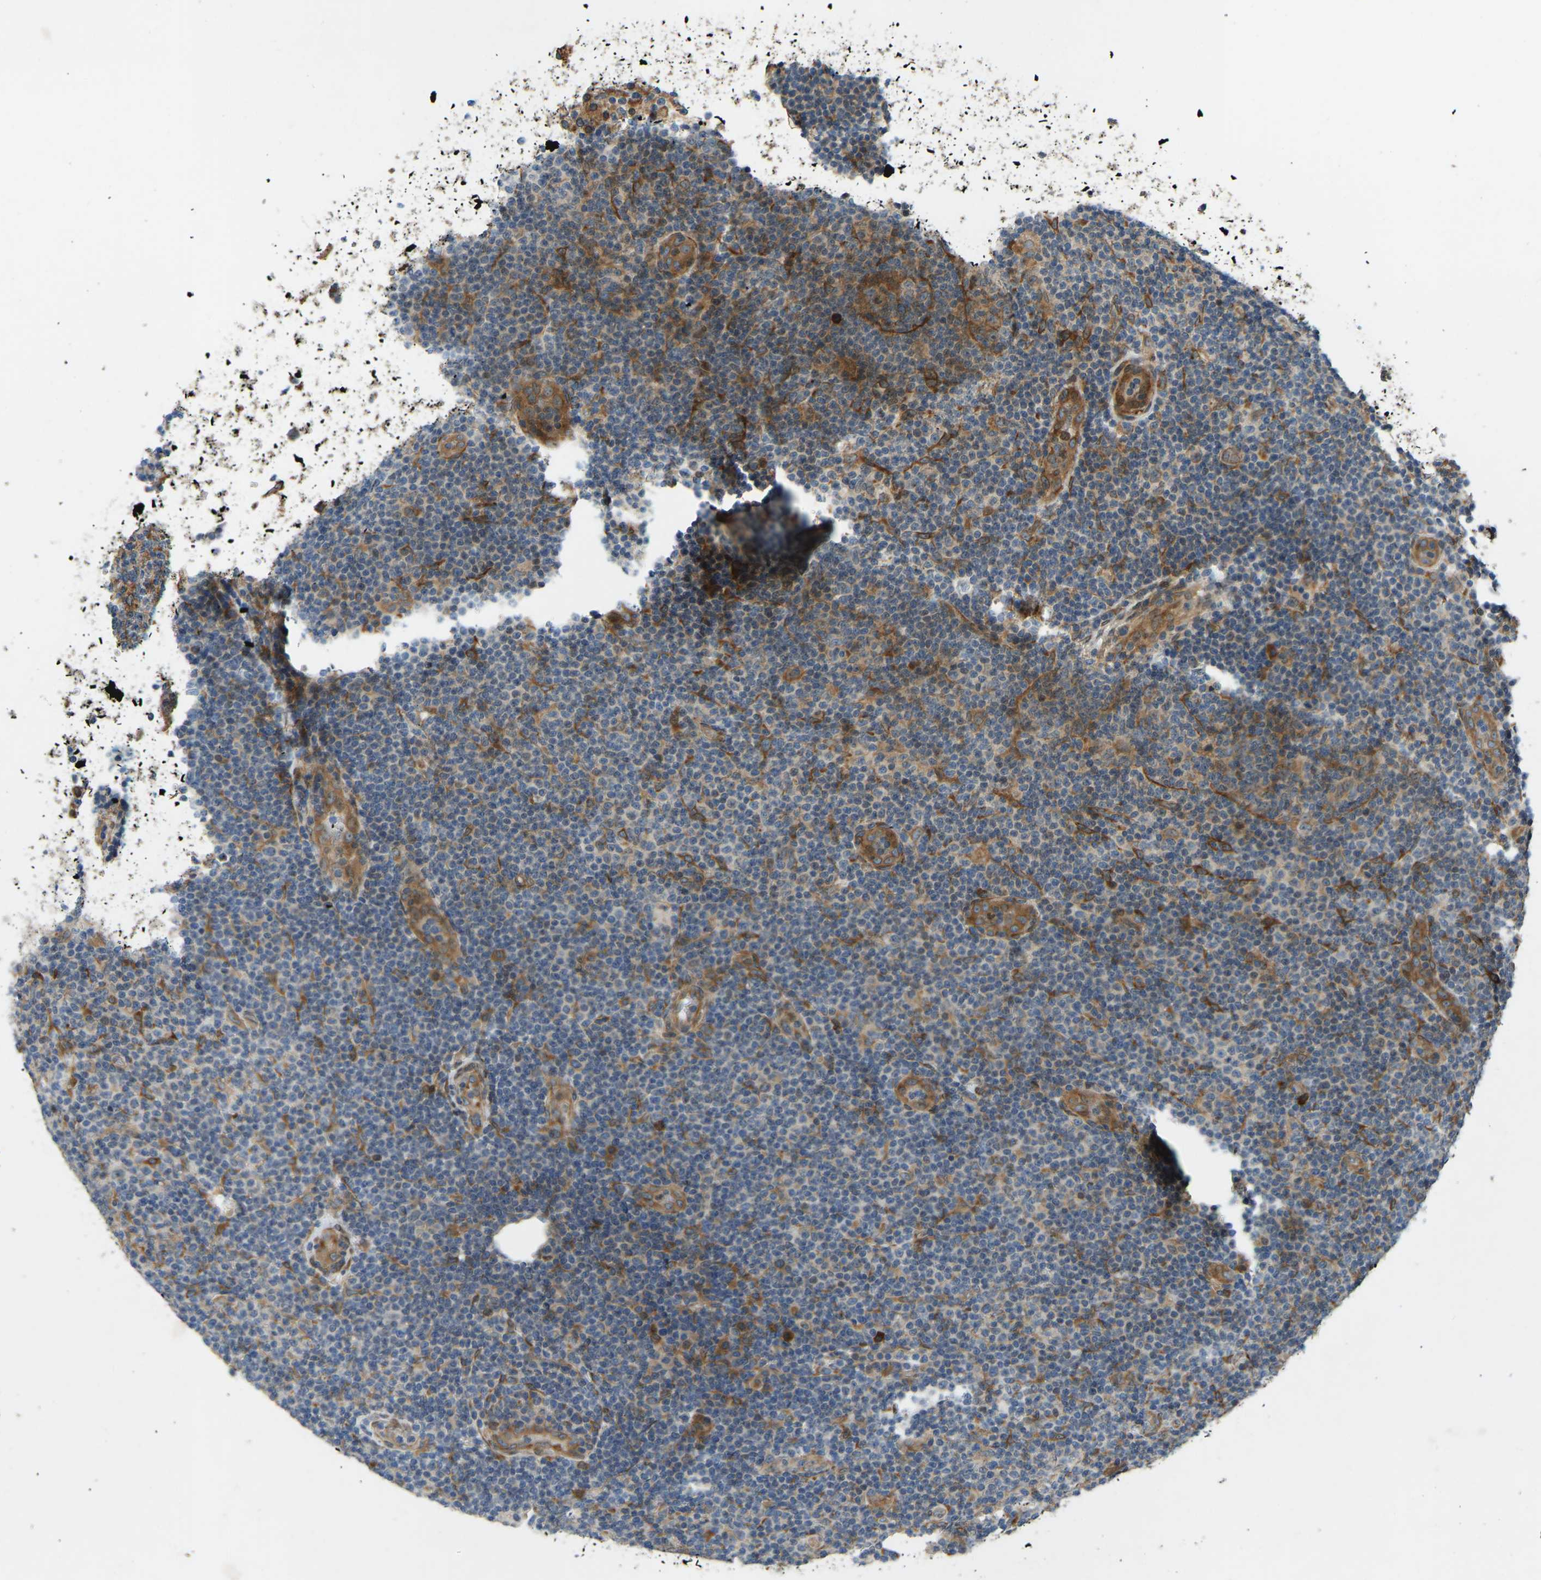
{"staining": {"intensity": "moderate", "quantity": "25%-75%", "location": "cytoplasmic/membranous"}, "tissue": "lymphoma", "cell_type": "Tumor cells", "image_type": "cancer", "snomed": [{"axis": "morphology", "description": "Malignant lymphoma, non-Hodgkin's type, Low grade"}, {"axis": "topography", "description": "Lymph node"}], "caption": "This photomicrograph reveals IHC staining of human lymphoma, with medium moderate cytoplasmic/membranous positivity in approximately 25%-75% of tumor cells.", "gene": "OS9", "patient": {"sex": "male", "age": 66}}